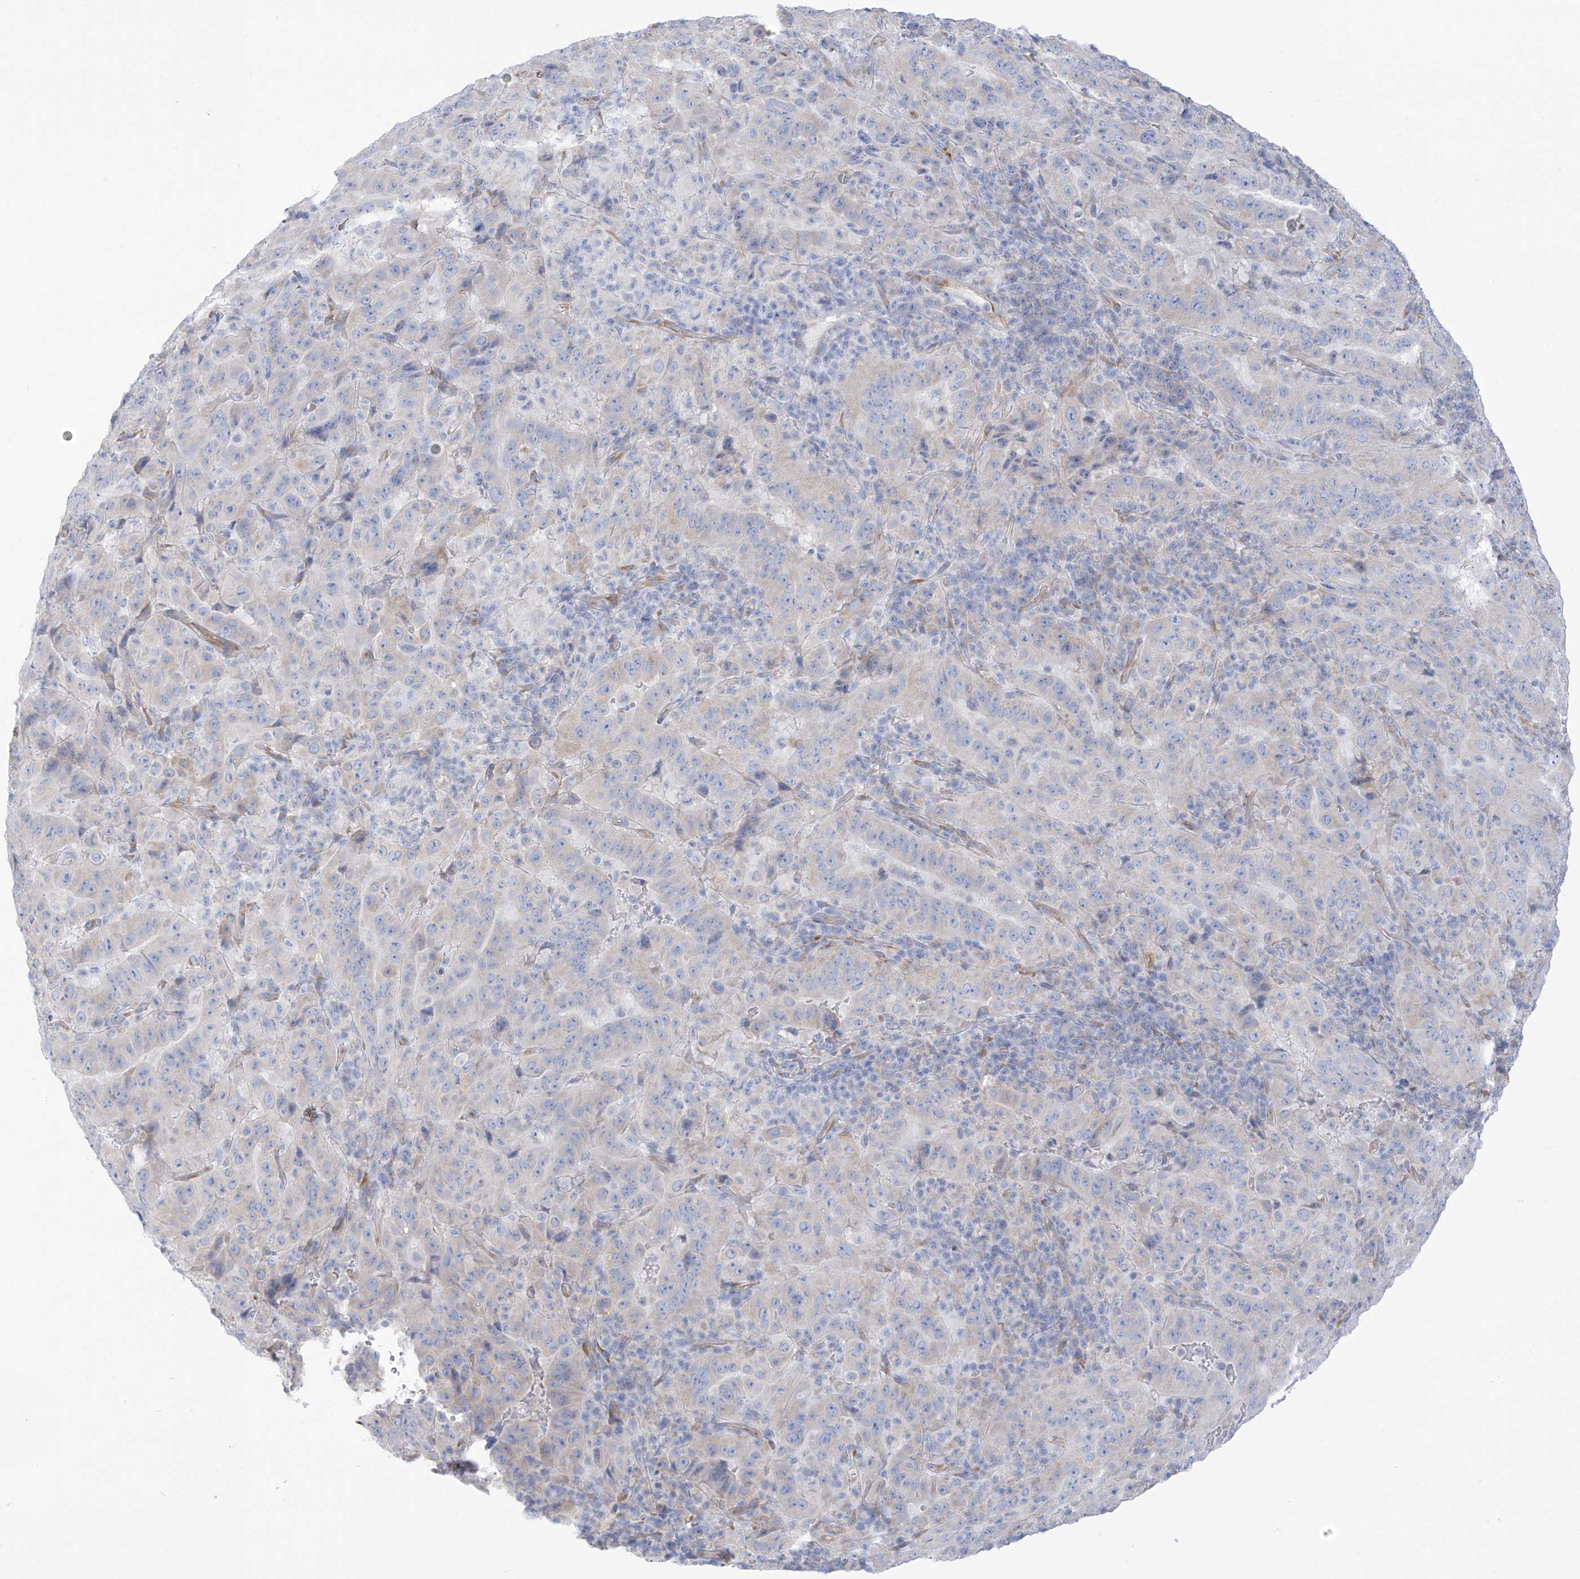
{"staining": {"intensity": "negative", "quantity": "none", "location": "none"}, "tissue": "pancreatic cancer", "cell_type": "Tumor cells", "image_type": "cancer", "snomed": [{"axis": "morphology", "description": "Adenocarcinoma, NOS"}, {"axis": "topography", "description": "Pancreas"}], "caption": "This is a photomicrograph of immunohistochemistry (IHC) staining of adenocarcinoma (pancreatic), which shows no staining in tumor cells.", "gene": "RCN2", "patient": {"sex": "male", "age": 63}}